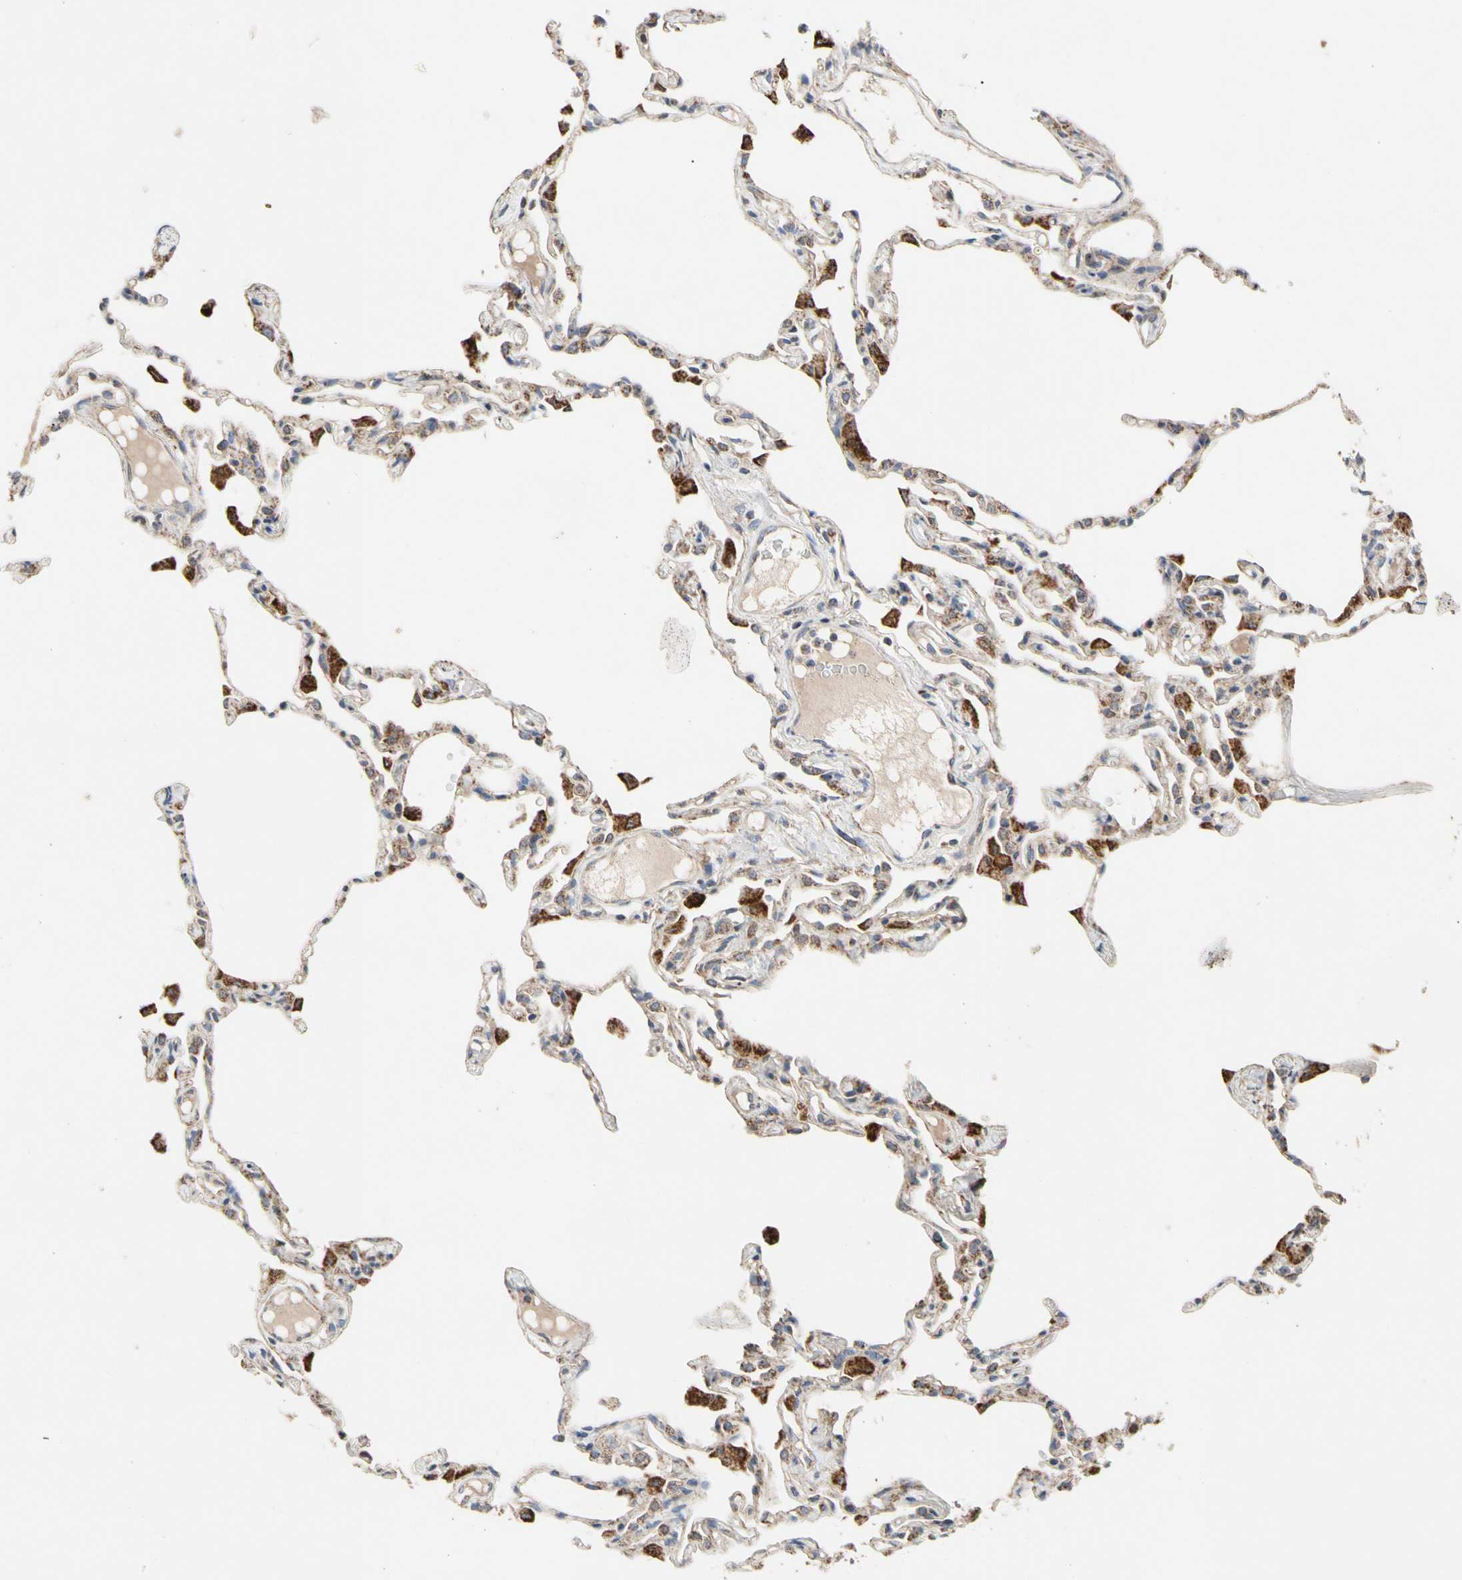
{"staining": {"intensity": "moderate", "quantity": "25%-75%", "location": "cytoplasmic/membranous"}, "tissue": "lung", "cell_type": "Alveolar cells", "image_type": "normal", "snomed": [{"axis": "morphology", "description": "Normal tissue, NOS"}, {"axis": "topography", "description": "Lung"}], "caption": "Lung stained with immunohistochemistry (IHC) reveals moderate cytoplasmic/membranous expression in approximately 25%-75% of alveolar cells. (brown staining indicates protein expression, while blue staining denotes nuclei).", "gene": "GPD2", "patient": {"sex": "female", "age": 49}}